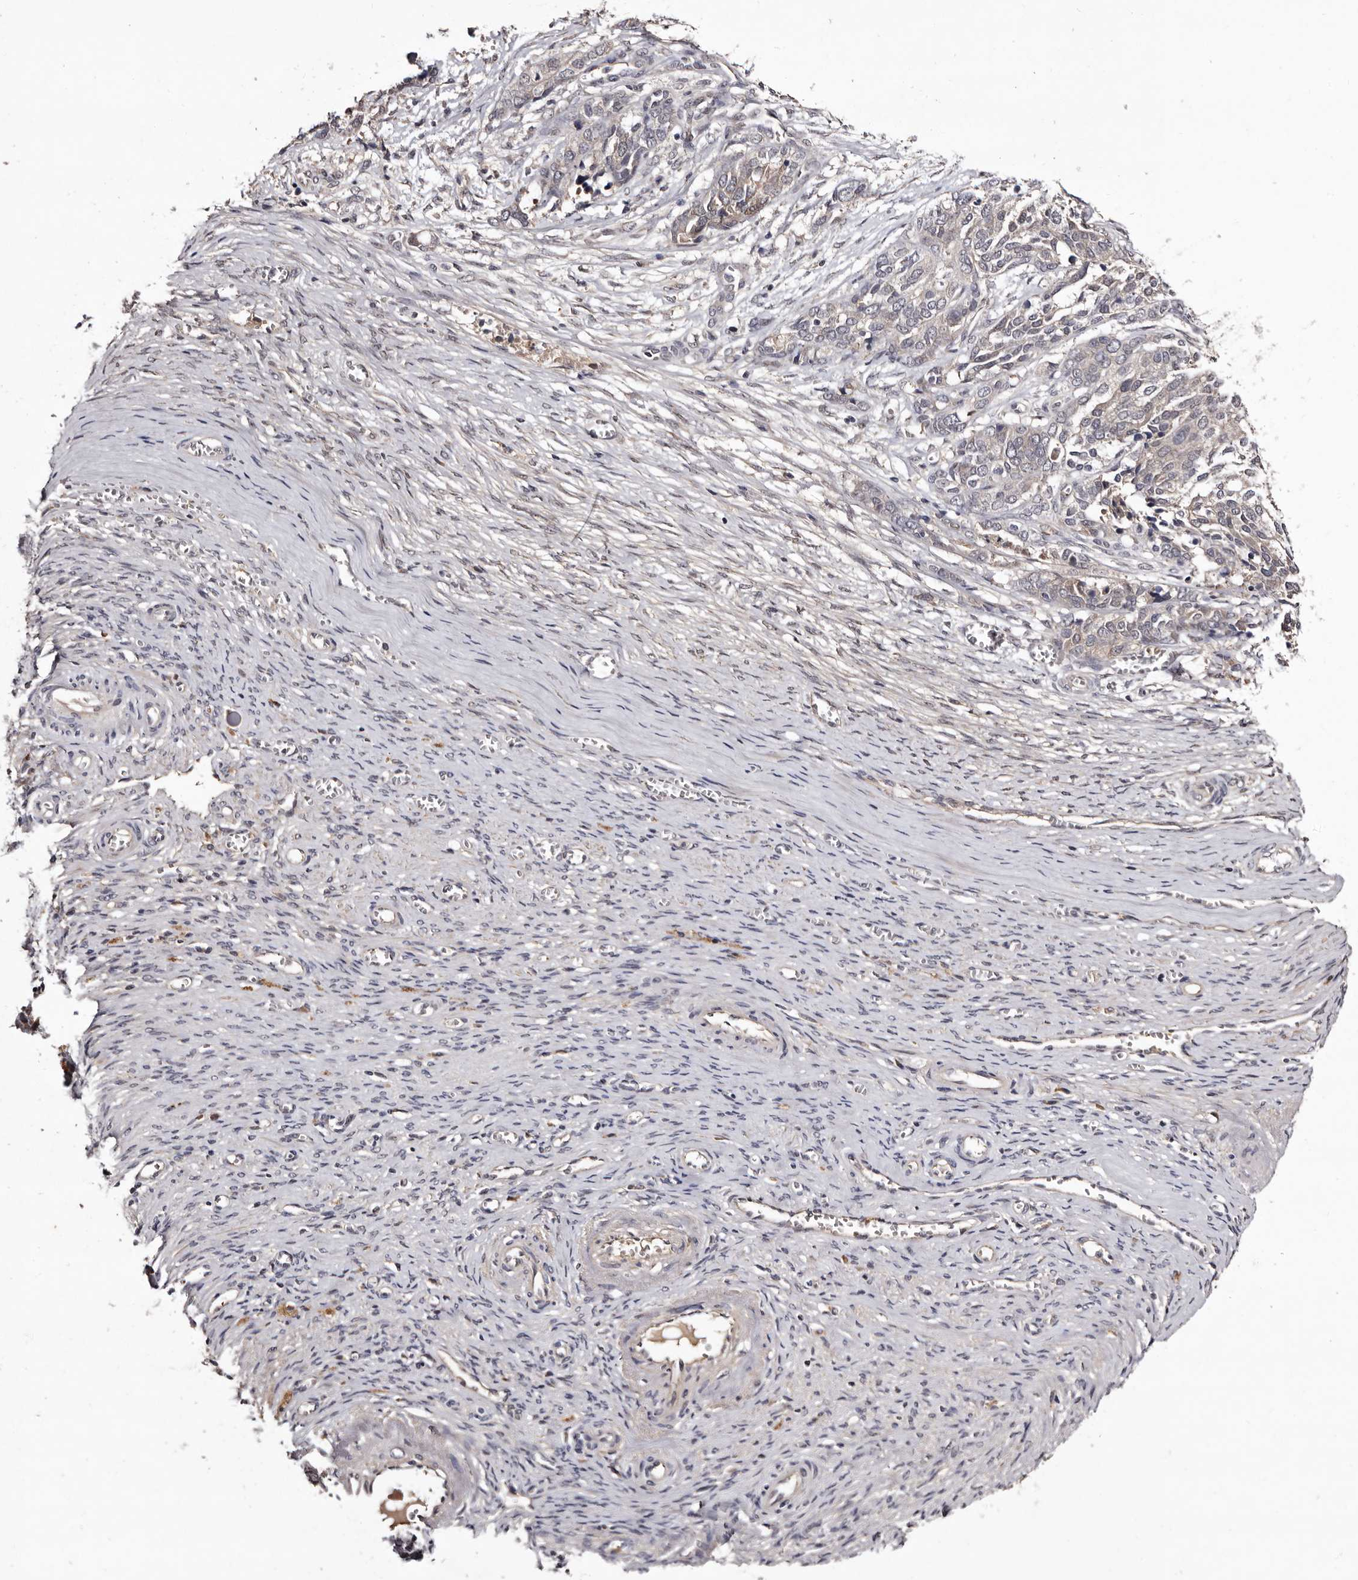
{"staining": {"intensity": "negative", "quantity": "none", "location": "none"}, "tissue": "ovarian cancer", "cell_type": "Tumor cells", "image_type": "cancer", "snomed": [{"axis": "morphology", "description": "Cystadenocarcinoma, serous, NOS"}, {"axis": "topography", "description": "Ovary"}], "caption": "Ovarian cancer (serous cystadenocarcinoma) was stained to show a protein in brown. There is no significant staining in tumor cells. Nuclei are stained in blue.", "gene": "LANCL2", "patient": {"sex": "female", "age": 44}}